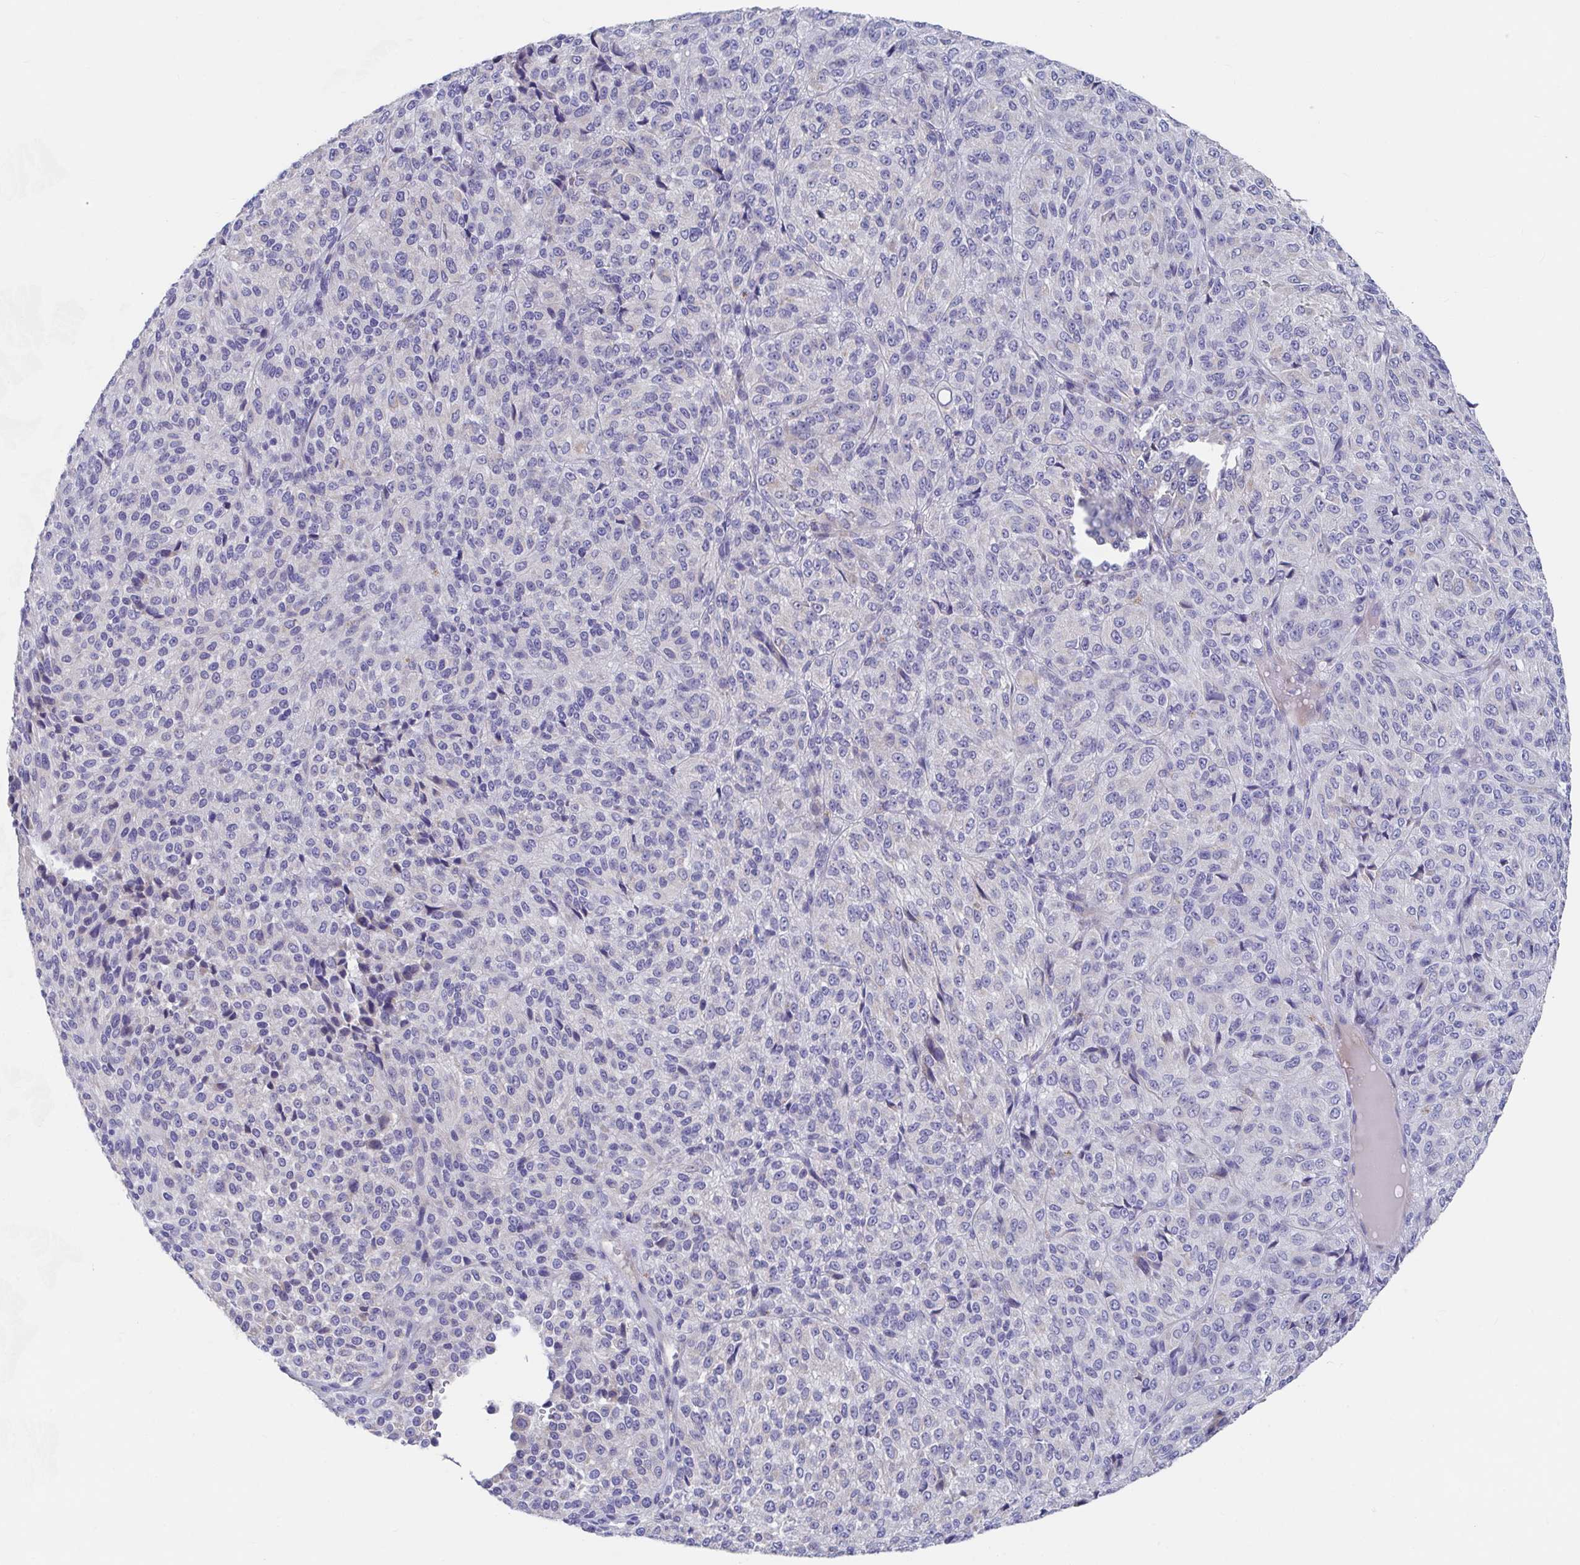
{"staining": {"intensity": "negative", "quantity": "none", "location": "none"}, "tissue": "melanoma", "cell_type": "Tumor cells", "image_type": "cancer", "snomed": [{"axis": "morphology", "description": "Malignant melanoma, Metastatic site"}, {"axis": "topography", "description": "Brain"}], "caption": "An image of human malignant melanoma (metastatic site) is negative for staining in tumor cells.", "gene": "ZNF561", "patient": {"sex": "female", "age": 56}}